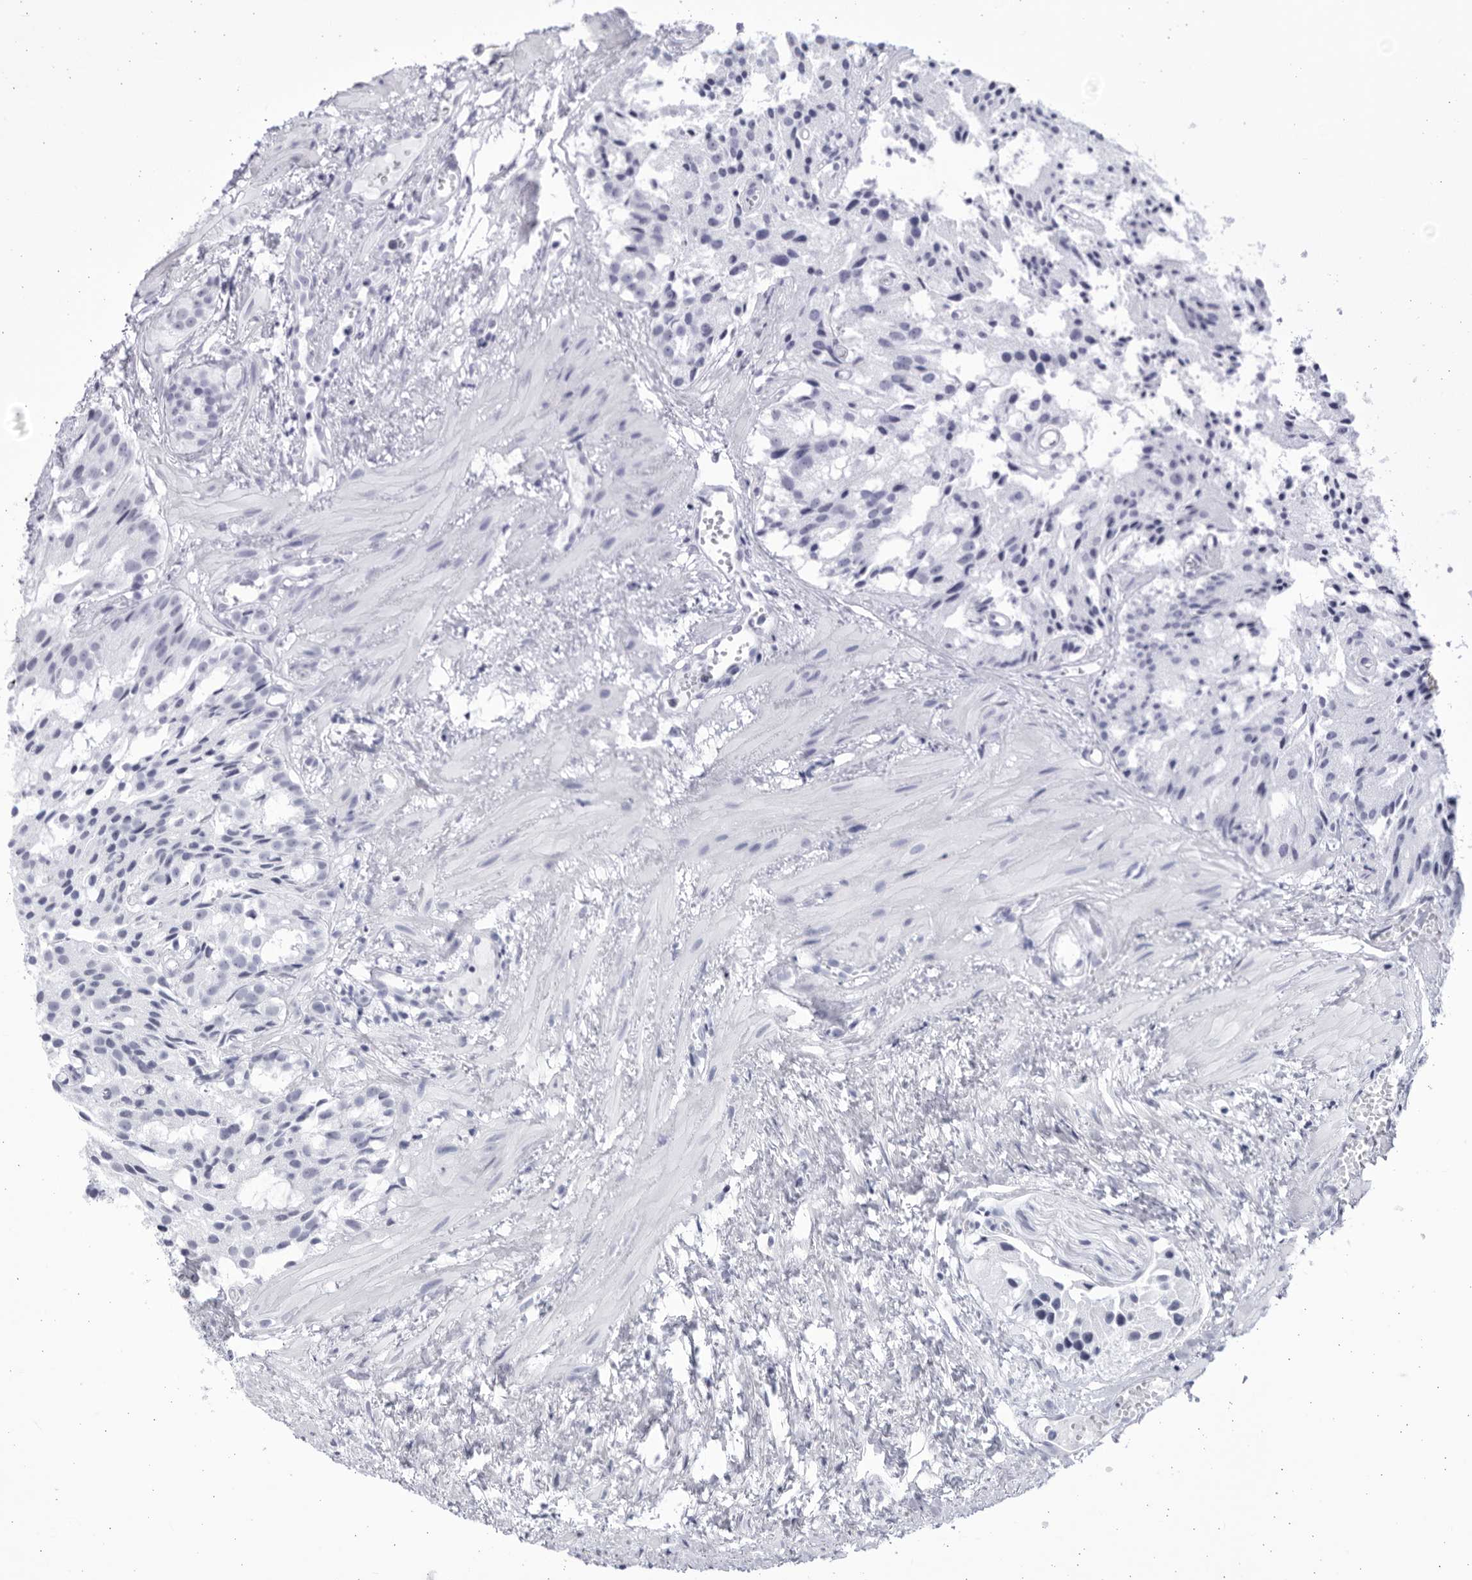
{"staining": {"intensity": "negative", "quantity": "none", "location": "none"}, "tissue": "prostate cancer", "cell_type": "Tumor cells", "image_type": "cancer", "snomed": [{"axis": "morphology", "description": "Adenocarcinoma, Low grade"}, {"axis": "topography", "description": "Prostate"}], "caption": "Immunohistochemical staining of human adenocarcinoma (low-grade) (prostate) reveals no significant staining in tumor cells.", "gene": "CCDC181", "patient": {"sex": "male", "age": 88}}